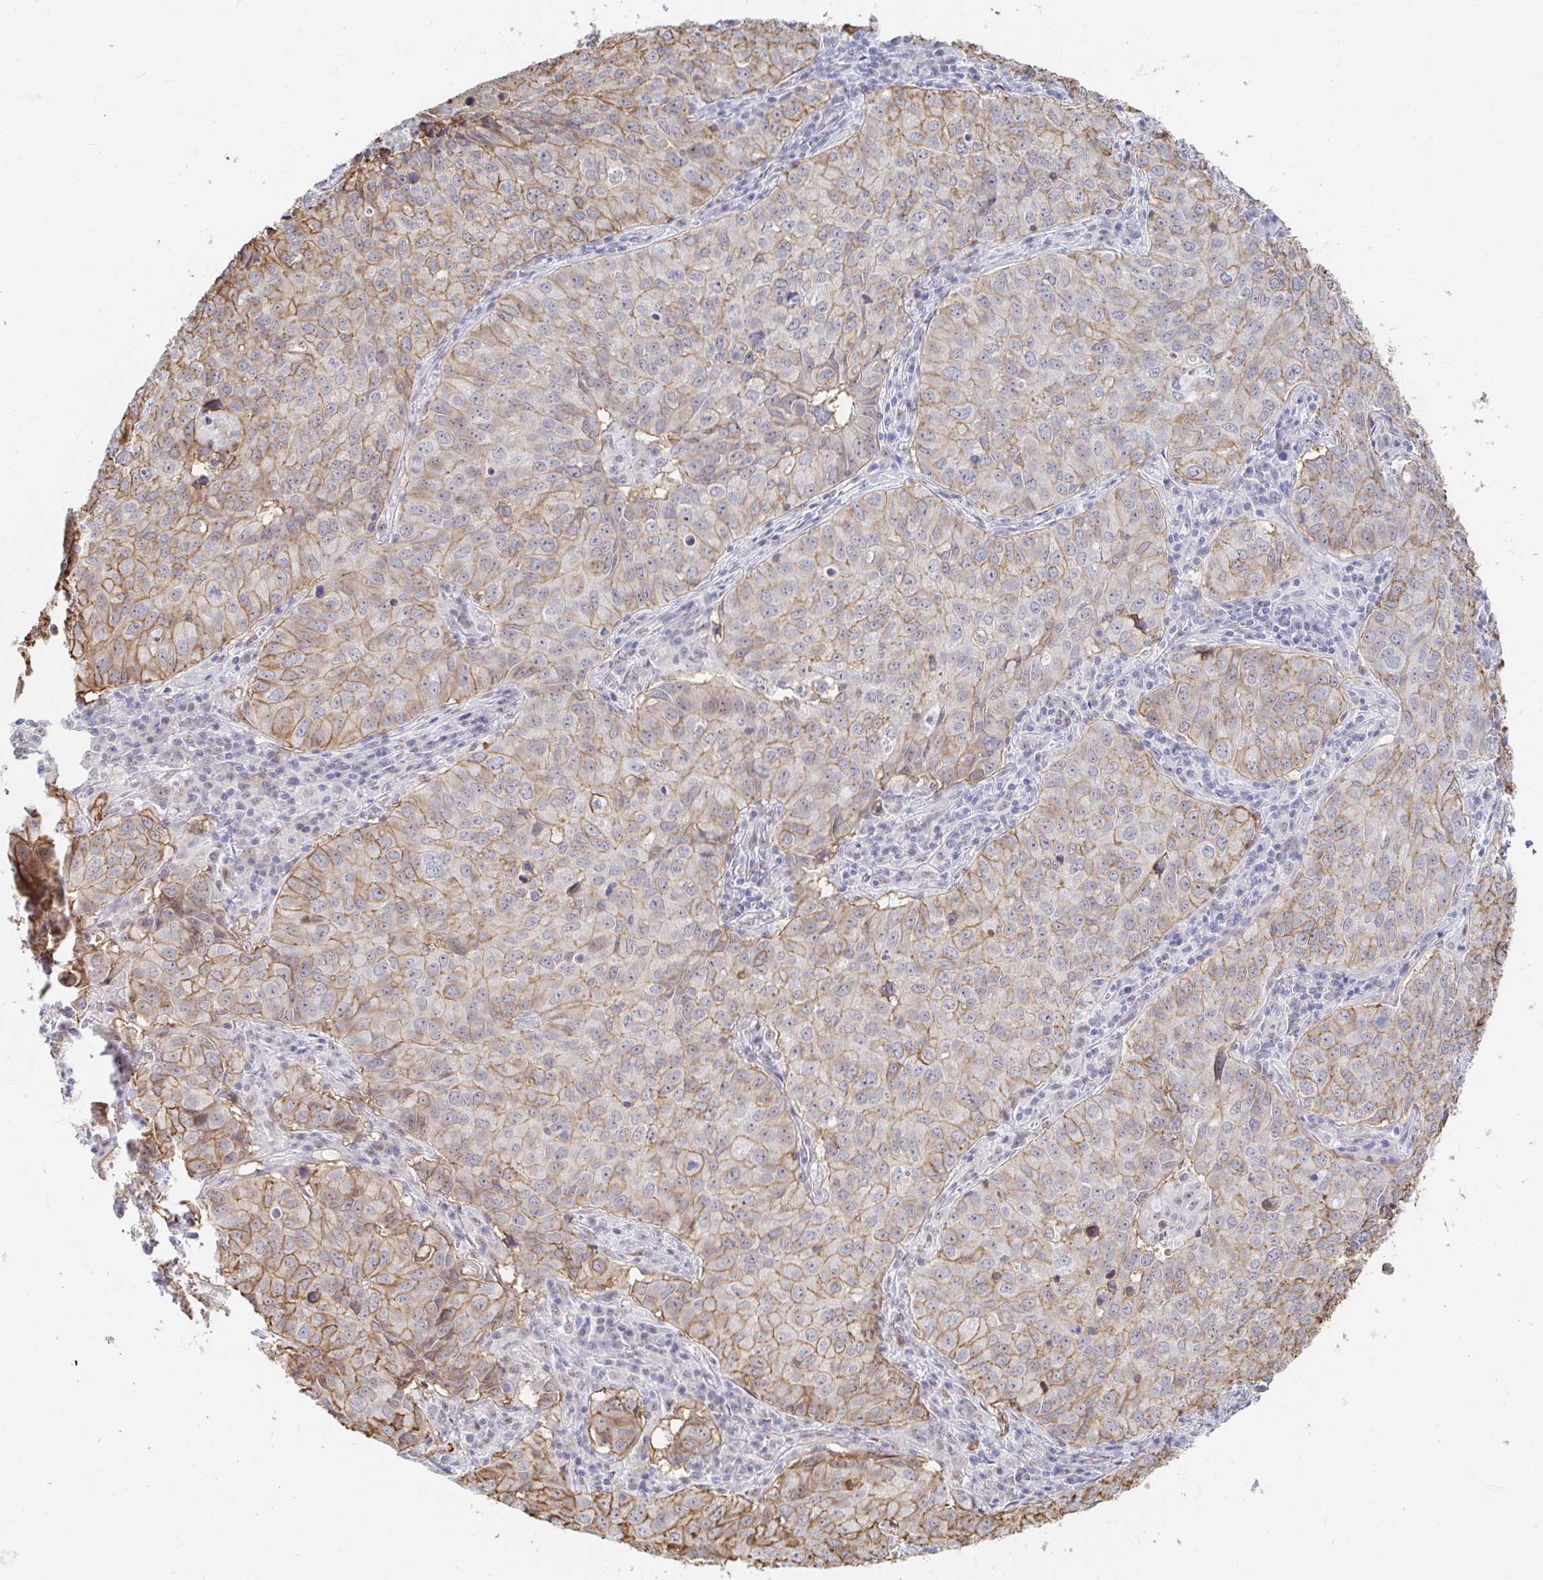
{"staining": {"intensity": "moderate", "quantity": ">75%", "location": "cytoplasmic/membranous"}, "tissue": "lung cancer", "cell_type": "Tumor cells", "image_type": "cancer", "snomed": [{"axis": "morphology", "description": "Adenocarcinoma, NOS"}, {"axis": "topography", "description": "Lung"}], "caption": "Lung cancer (adenocarcinoma) was stained to show a protein in brown. There is medium levels of moderate cytoplasmic/membranous positivity in approximately >75% of tumor cells.", "gene": "COL28A1", "patient": {"sex": "female", "age": 50}}